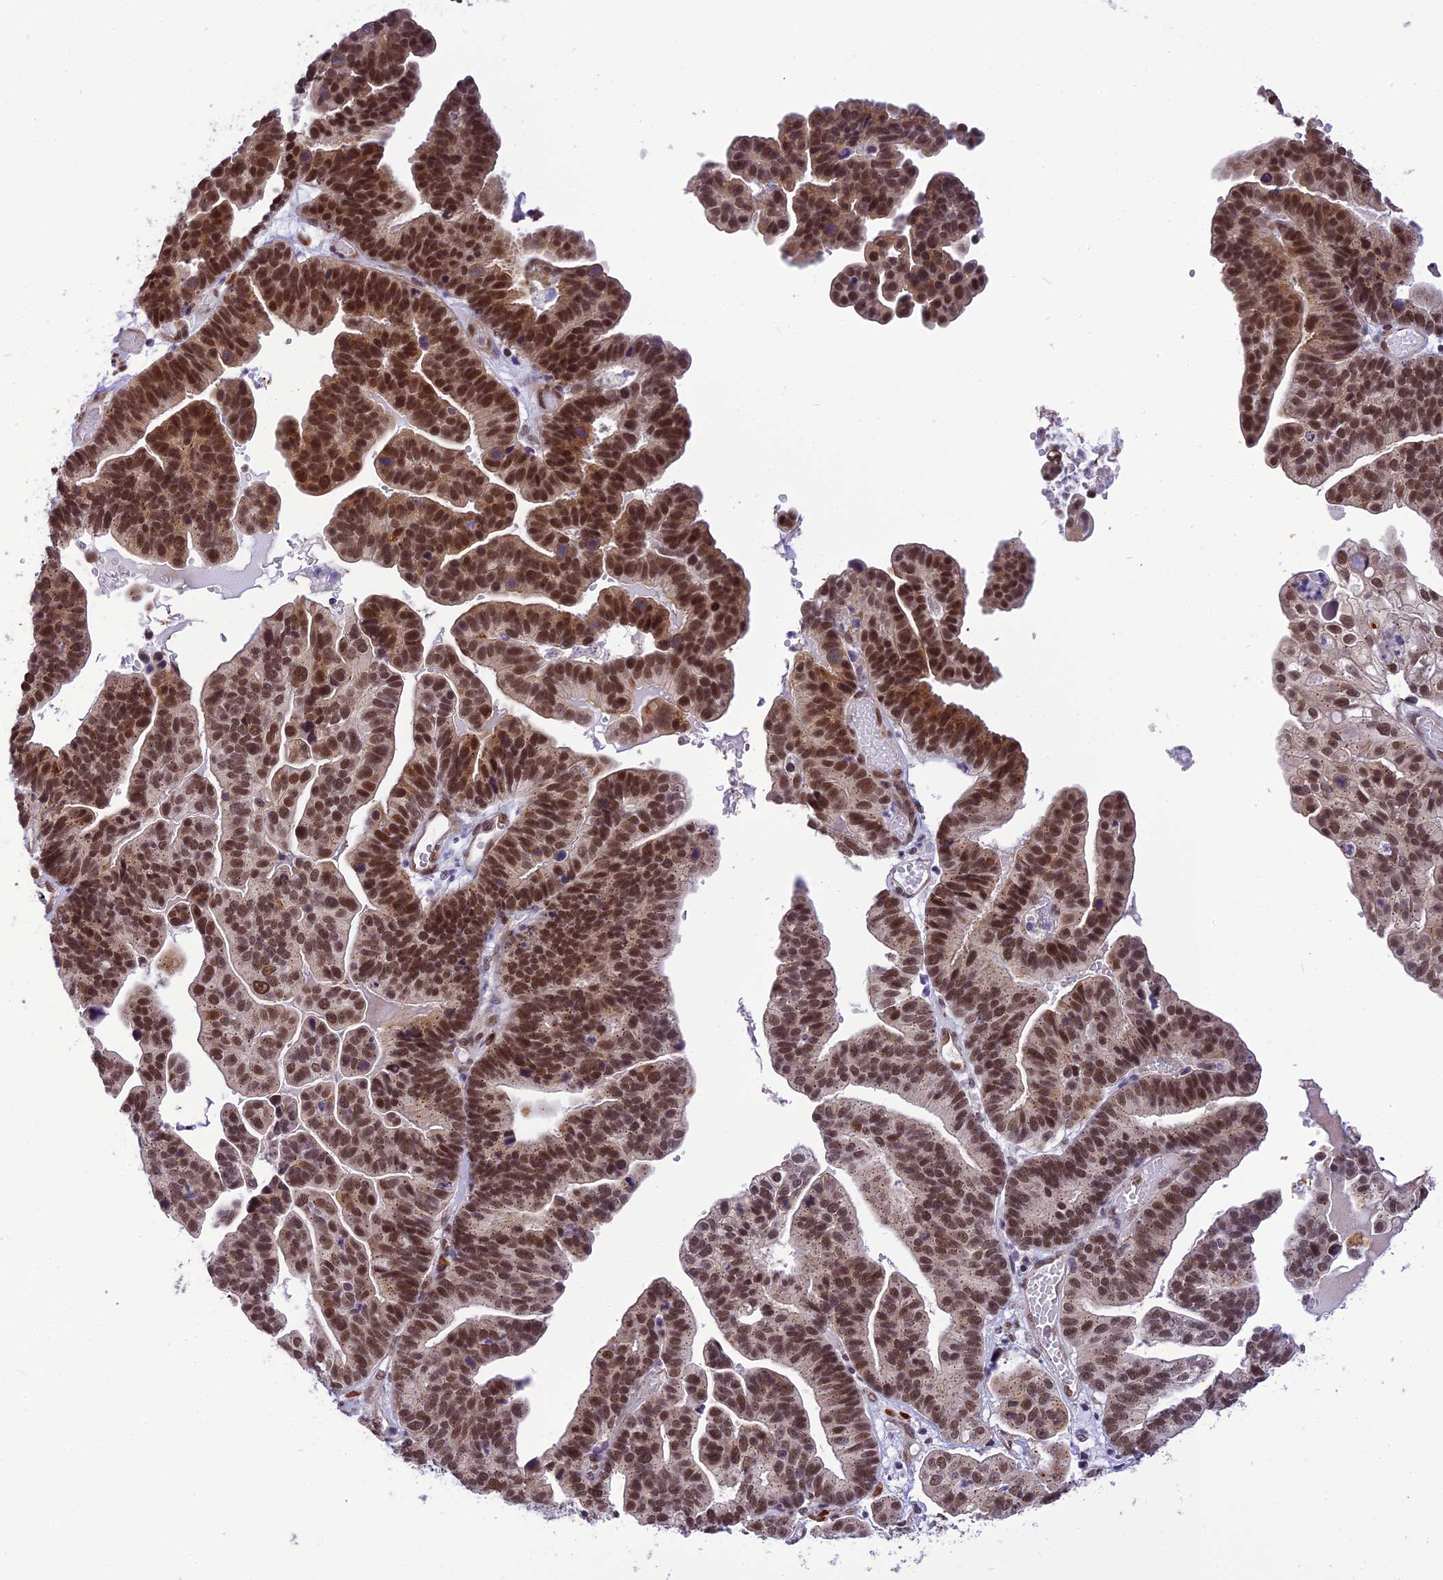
{"staining": {"intensity": "strong", "quantity": ">75%", "location": "nuclear"}, "tissue": "ovarian cancer", "cell_type": "Tumor cells", "image_type": "cancer", "snomed": [{"axis": "morphology", "description": "Cystadenocarcinoma, serous, NOS"}, {"axis": "topography", "description": "Ovary"}], "caption": "Approximately >75% of tumor cells in serous cystadenocarcinoma (ovarian) reveal strong nuclear protein expression as visualized by brown immunohistochemical staining.", "gene": "IRF2BP1", "patient": {"sex": "female", "age": 56}}